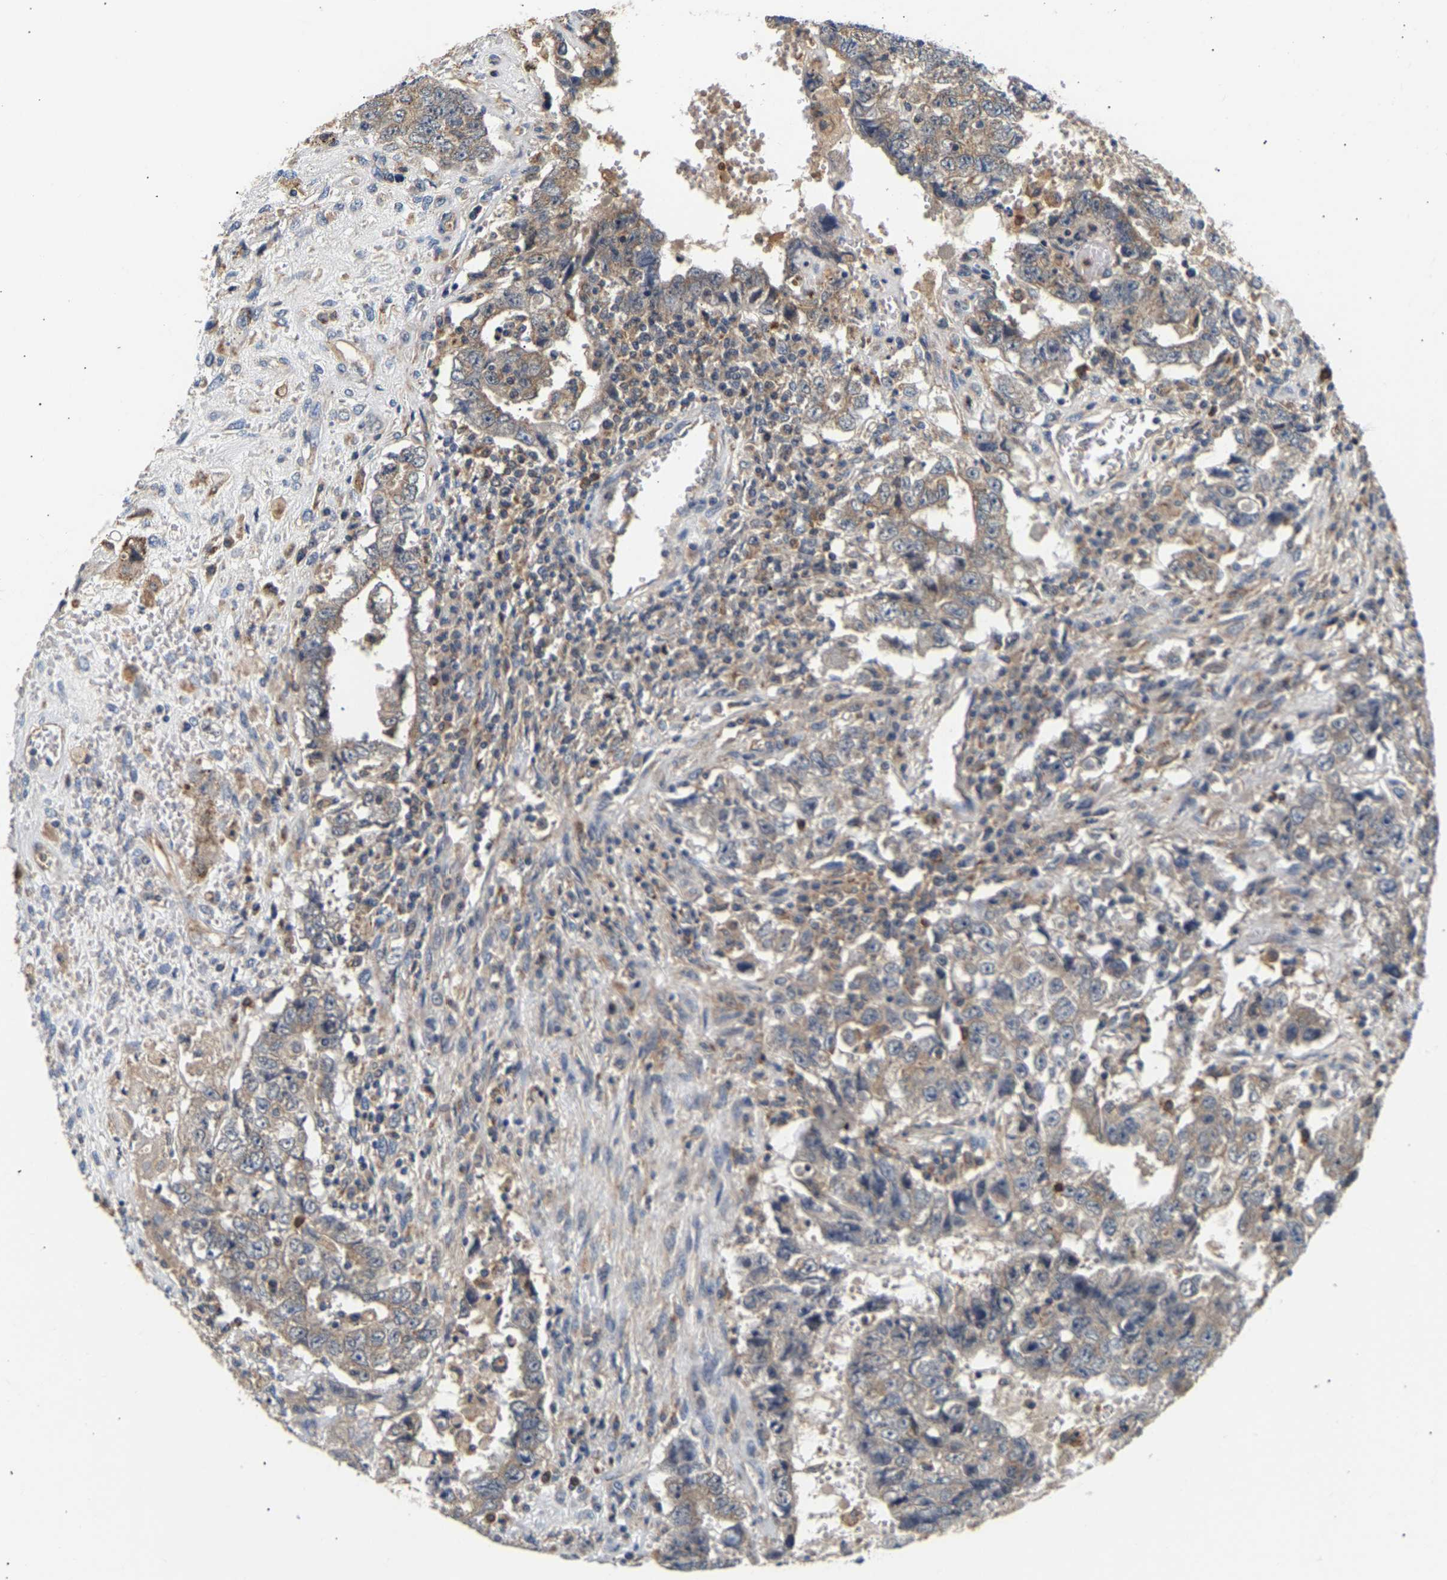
{"staining": {"intensity": "weak", "quantity": "<25%", "location": "cytoplasmic/membranous"}, "tissue": "testis cancer", "cell_type": "Tumor cells", "image_type": "cancer", "snomed": [{"axis": "morphology", "description": "Carcinoma, Embryonal, NOS"}, {"axis": "topography", "description": "Testis"}], "caption": "High magnification brightfield microscopy of testis cancer stained with DAB (3,3'-diaminobenzidine) (brown) and counterstained with hematoxylin (blue): tumor cells show no significant expression. The staining is performed using DAB (3,3'-diaminobenzidine) brown chromogen with nuclei counter-stained in using hematoxylin.", "gene": "PPID", "patient": {"sex": "male", "age": 26}}